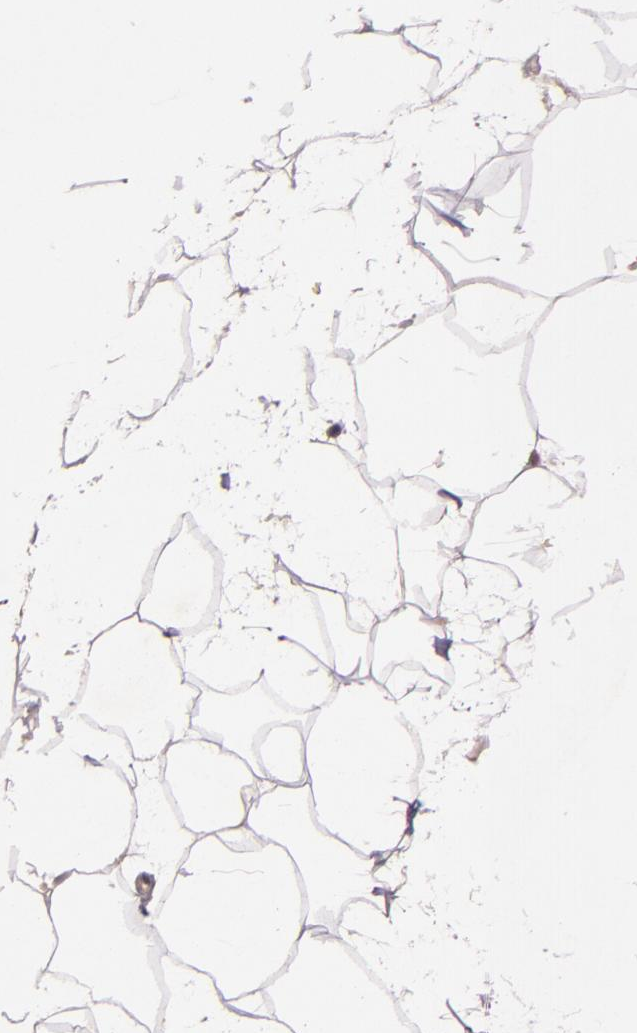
{"staining": {"intensity": "weak", "quantity": "25%-75%", "location": "cytoplasmic/membranous"}, "tissue": "adipose tissue", "cell_type": "Adipocytes", "image_type": "normal", "snomed": [{"axis": "morphology", "description": "Normal tissue, NOS"}, {"axis": "morphology", "description": "Duct carcinoma"}, {"axis": "topography", "description": "Breast"}, {"axis": "topography", "description": "Adipose tissue"}], "caption": "Immunohistochemistry micrograph of normal adipose tissue: human adipose tissue stained using immunohistochemistry reveals low levels of weak protein expression localized specifically in the cytoplasmic/membranous of adipocytes, appearing as a cytoplasmic/membranous brown color.", "gene": "TFF1", "patient": {"sex": "female", "age": 37}}